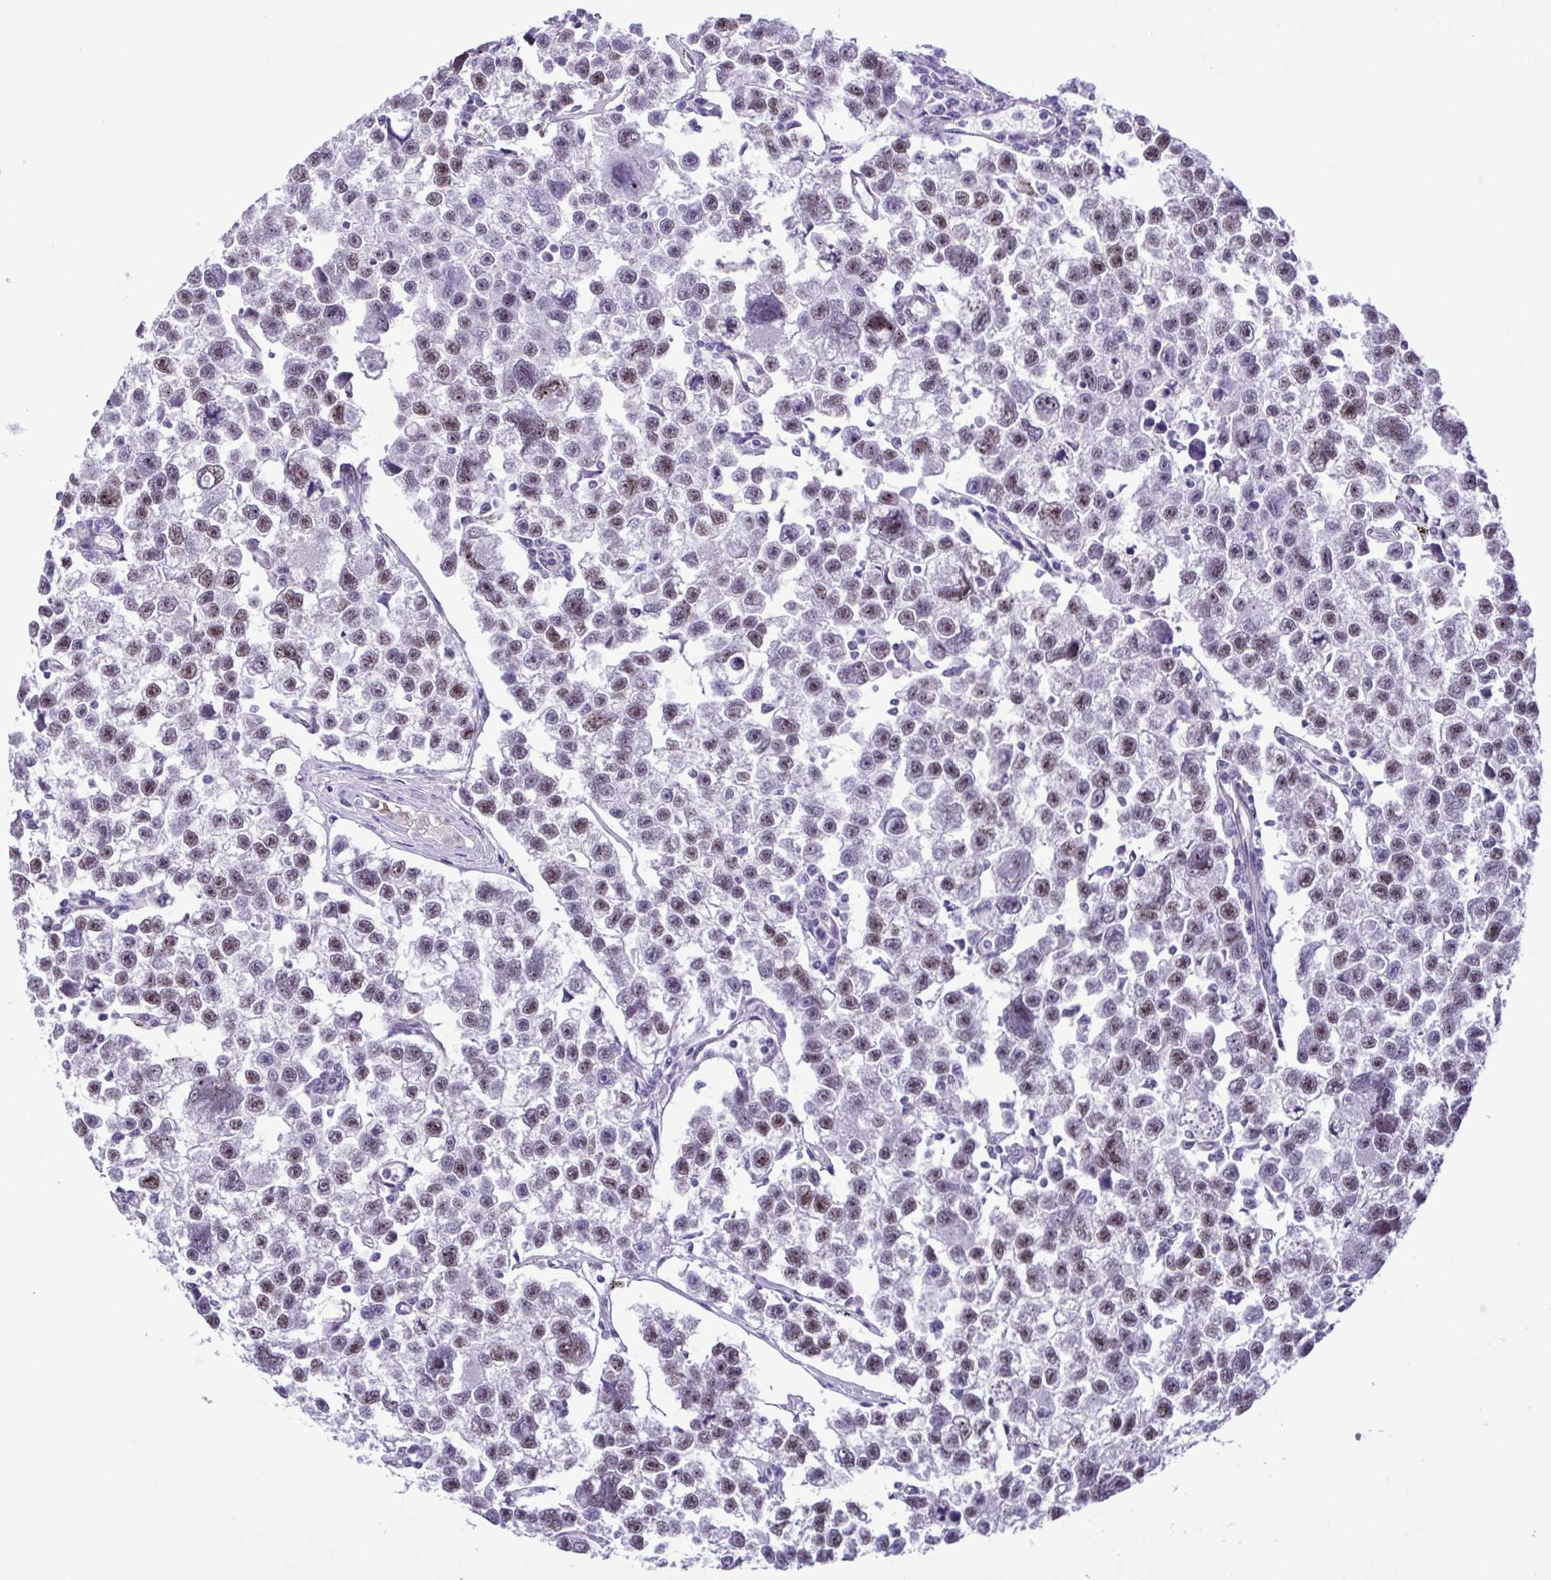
{"staining": {"intensity": "weak", "quantity": "25%-75%", "location": "nuclear"}, "tissue": "testis cancer", "cell_type": "Tumor cells", "image_type": "cancer", "snomed": [{"axis": "morphology", "description": "Seminoma, NOS"}, {"axis": "topography", "description": "Testis"}], "caption": "Protein expression analysis of human testis seminoma reveals weak nuclear positivity in about 25%-75% of tumor cells.", "gene": "DCLK2", "patient": {"sex": "male", "age": 26}}